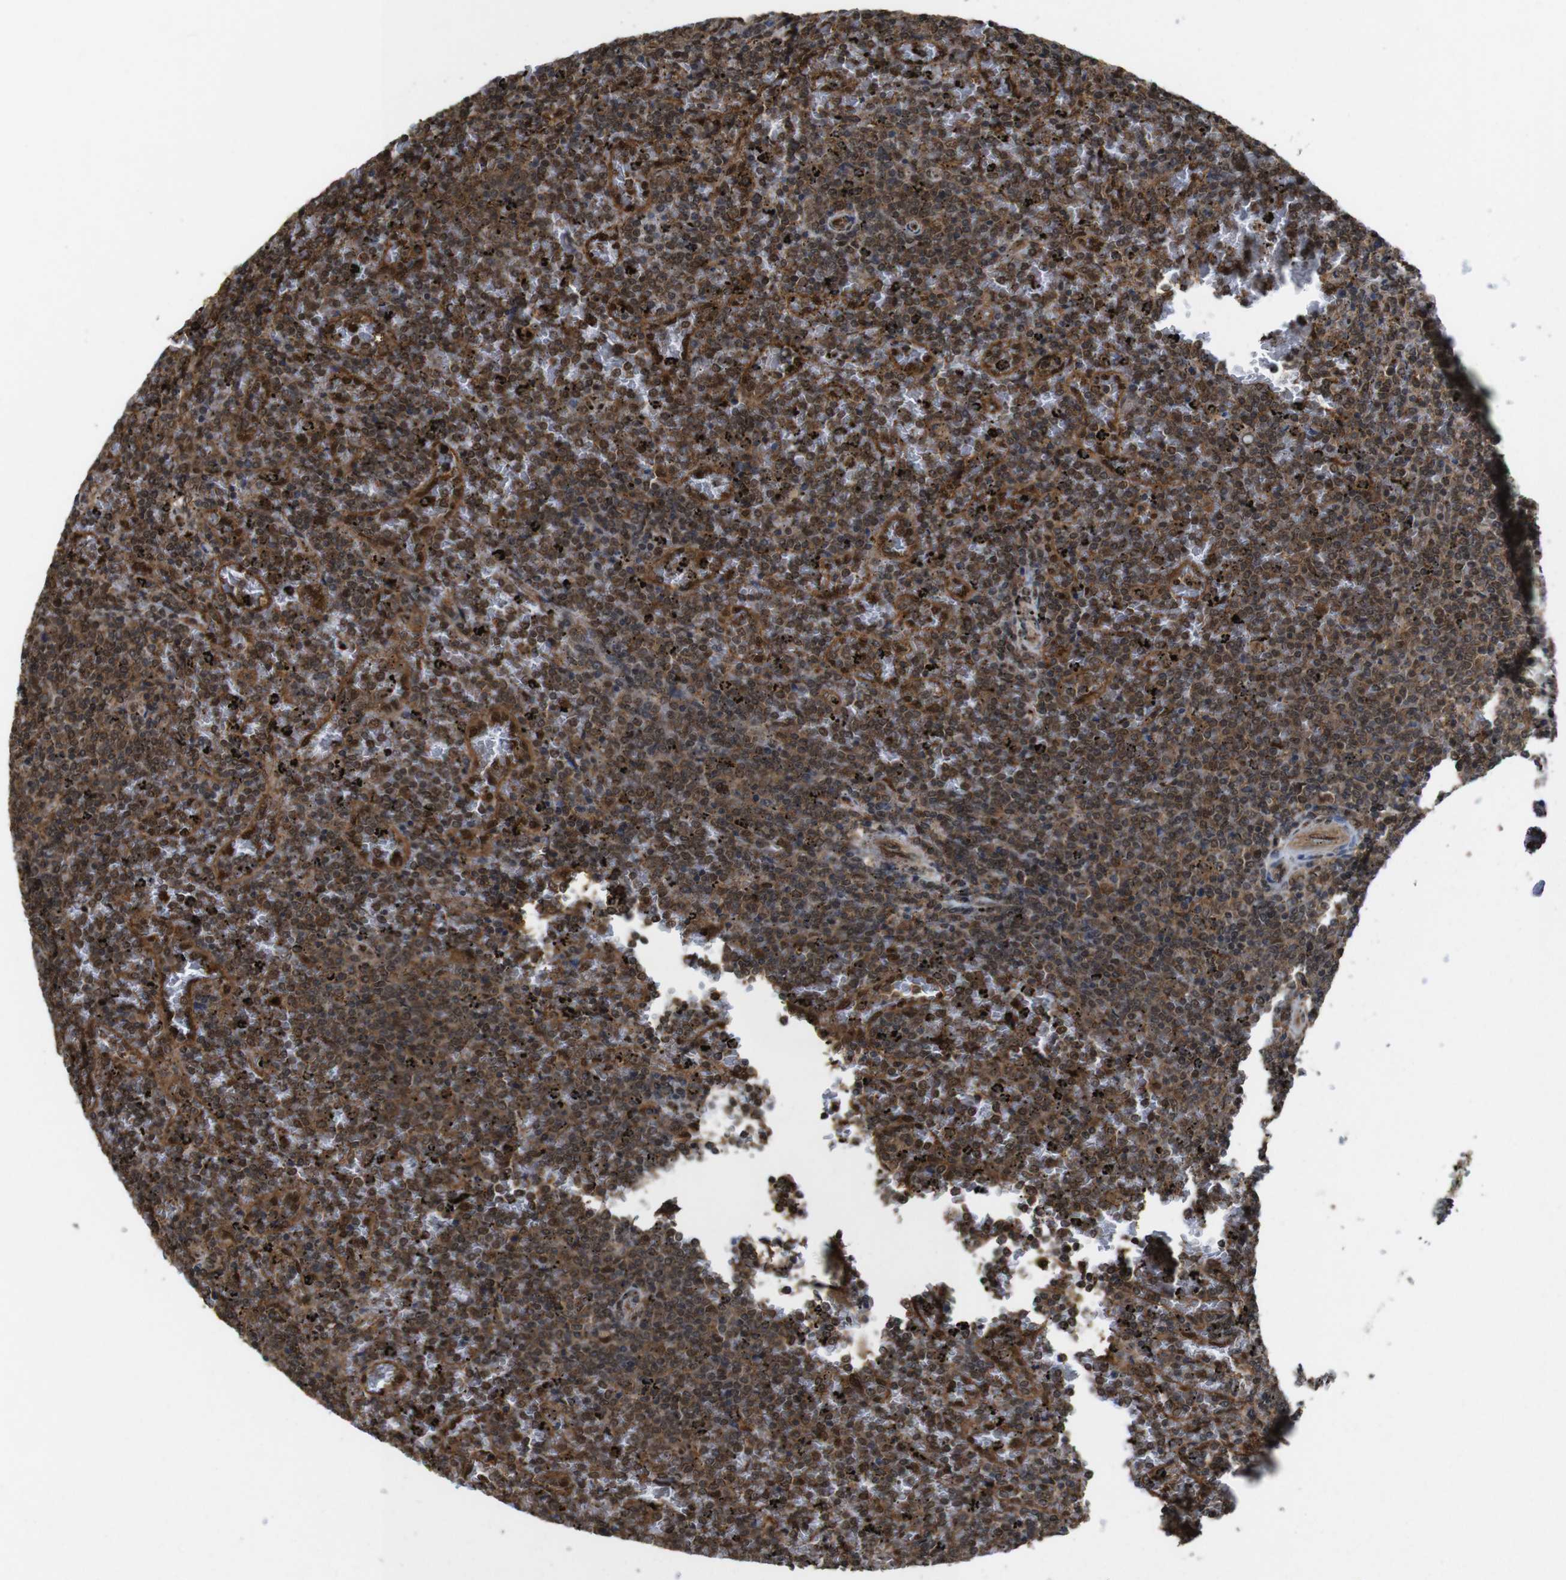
{"staining": {"intensity": "moderate", "quantity": ">75%", "location": "cytoplasmic/membranous"}, "tissue": "lymphoma", "cell_type": "Tumor cells", "image_type": "cancer", "snomed": [{"axis": "morphology", "description": "Malignant lymphoma, non-Hodgkin's type, Low grade"}, {"axis": "topography", "description": "Spleen"}], "caption": "Immunohistochemical staining of human low-grade malignant lymphoma, non-Hodgkin's type displays moderate cytoplasmic/membranous protein staining in approximately >75% of tumor cells.", "gene": "YWHAG", "patient": {"sex": "female", "age": 77}}